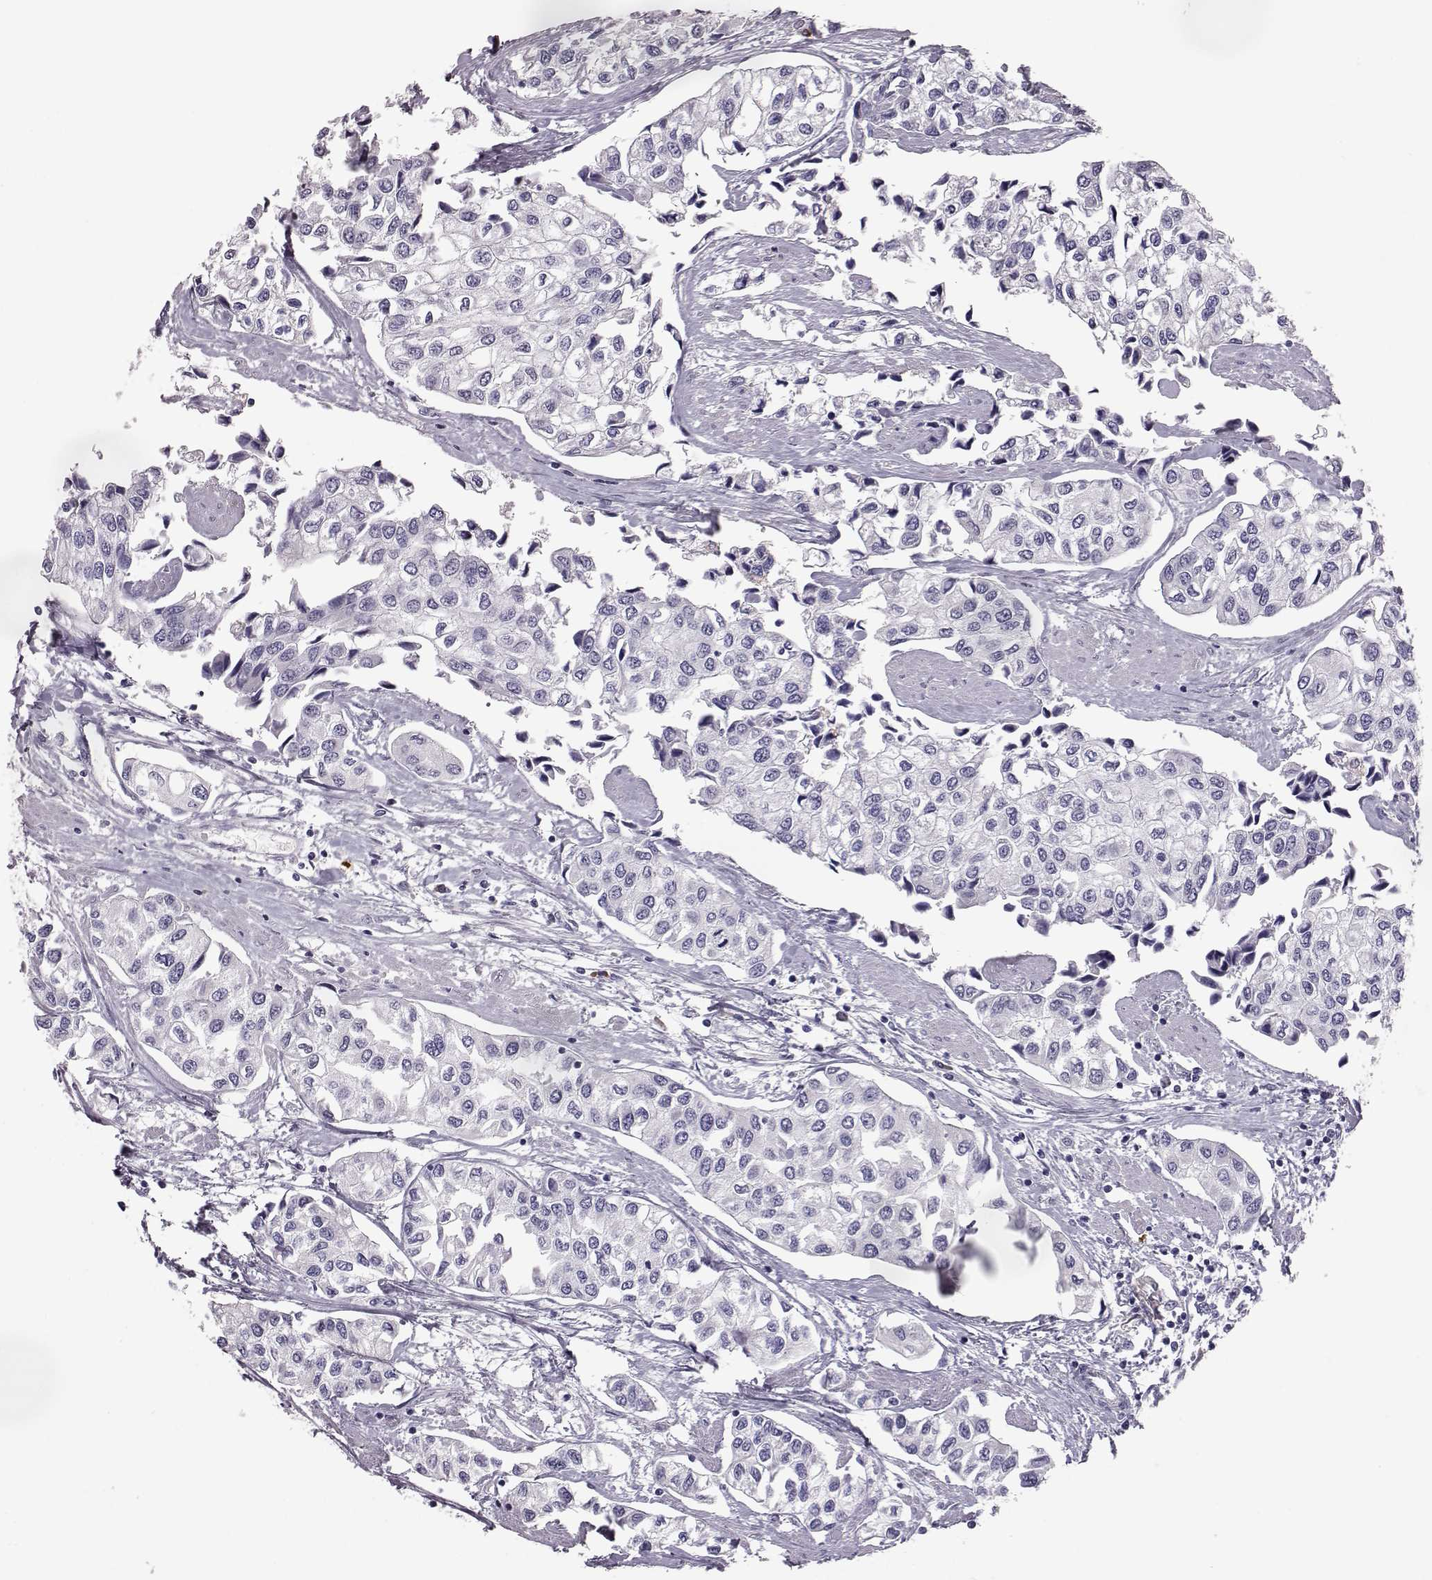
{"staining": {"intensity": "negative", "quantity": "none", "location": "none"}, "tissue": "urothelial cancer", "cell_type": "Tumor cells", "image_type": "cancer", "snomed": [{"axis": "morphology", "description": "Urothelial carcinoma, High grade"}, {"axis": "topography", "description": "Urinary bladder"}], "caption": "Immunohistochemistry micrograph of neoplastic tissue: urothelial carcinoma (high-grade) stained with DAB exhibits no significant protein positivity in tumor cells.", "gene": "ADGRG5", "patient": {"sex": "male", "age": 73}}